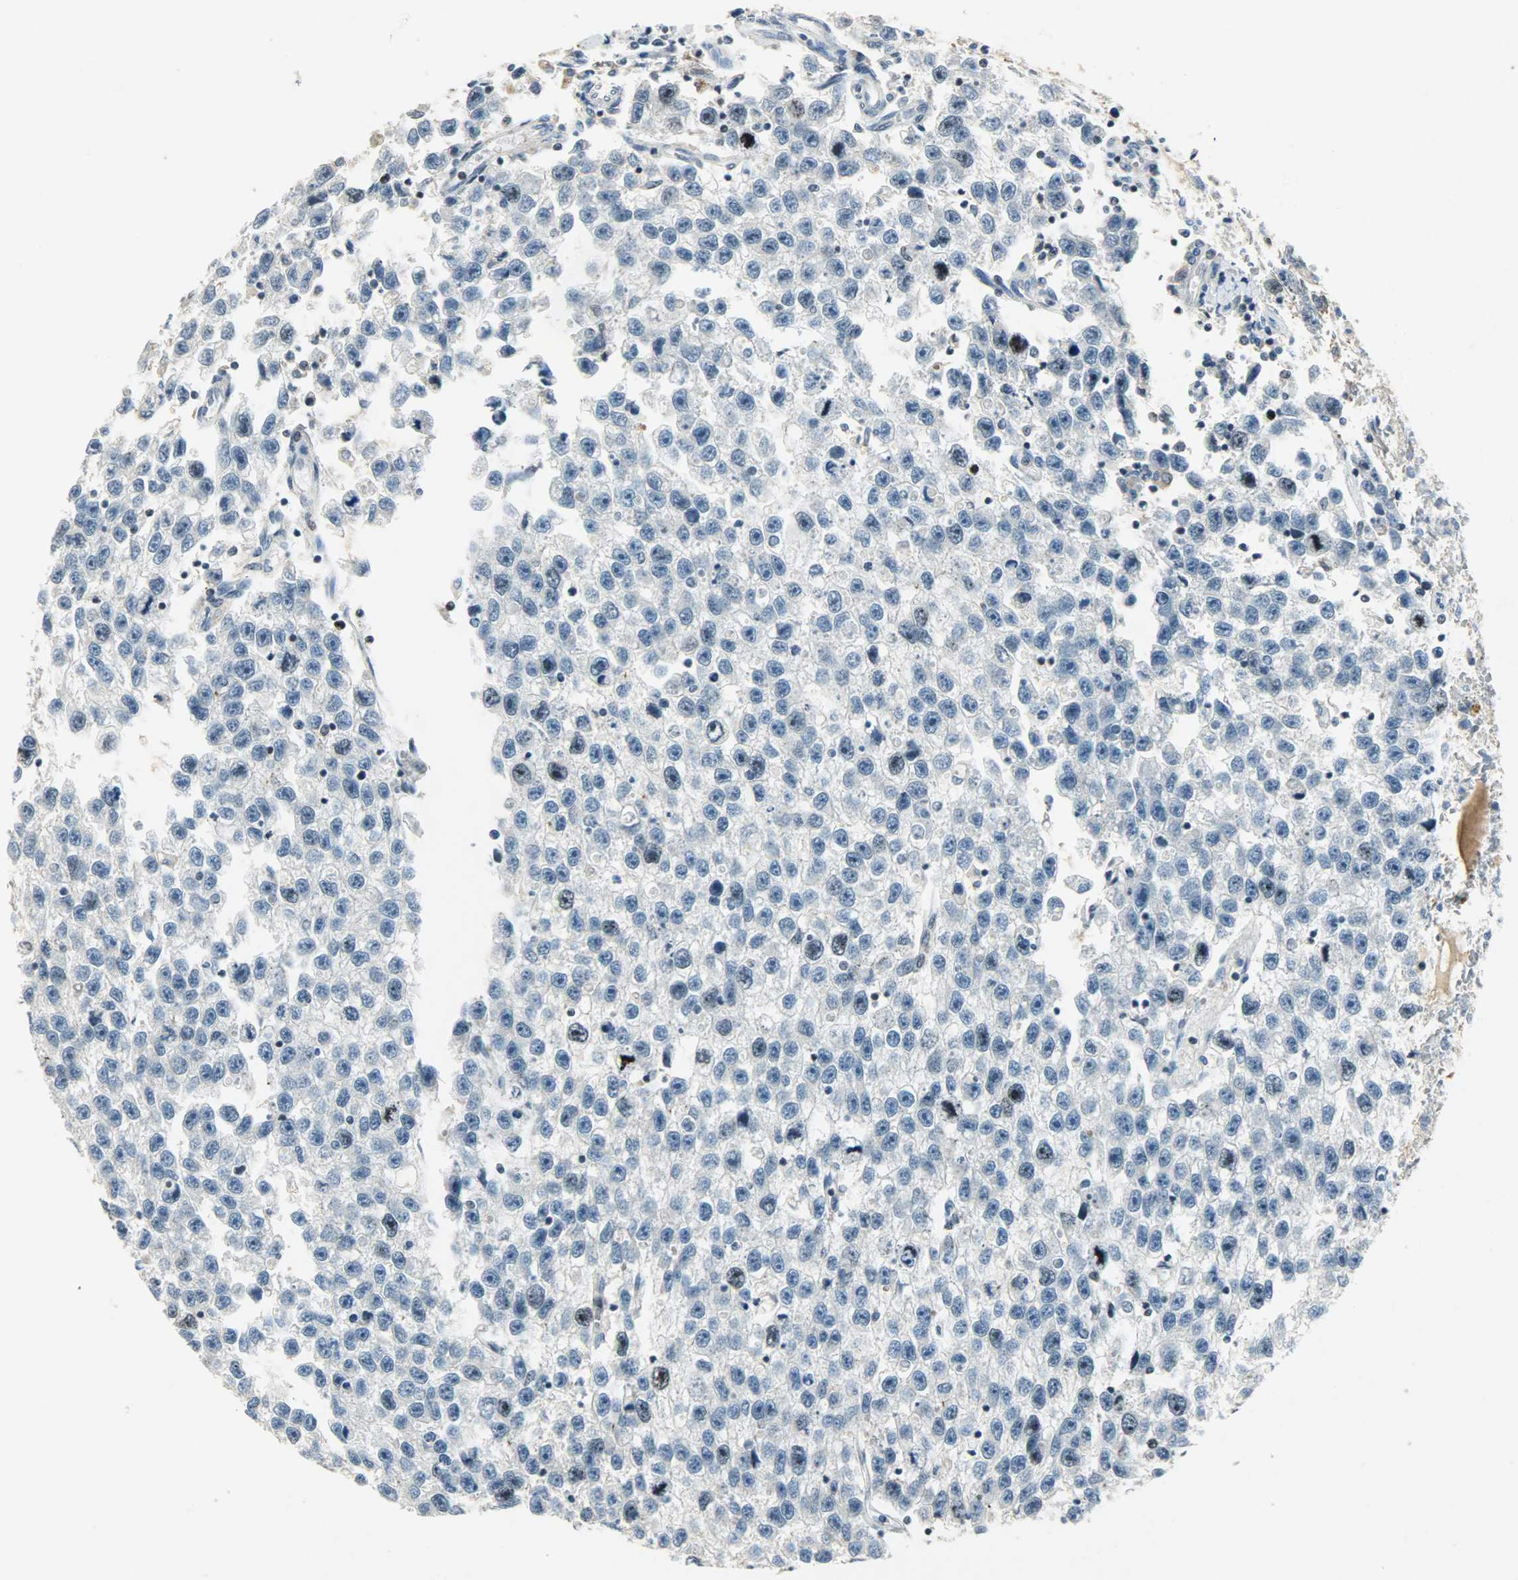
{"staining": {"intensity": "moderate", "quantity": "25%-75%", "location": "nuclear"}, "tissue": "testis cancer", "cell_type": "Tumor cells", "image_type": "cancer", "snomed": [{"axis": "morphology", "description": "Seminoma, NOS"}, {"axis": "topography", "description": "Testis"}], "caption": "Immunohistochemical staining of seminoma (testis) displays medium levels of moderate nuclear positivity in approximately 25%-75% of tumor cells.", "gene": "AURKB", "patient": {"sex": "male", "age": 33}}